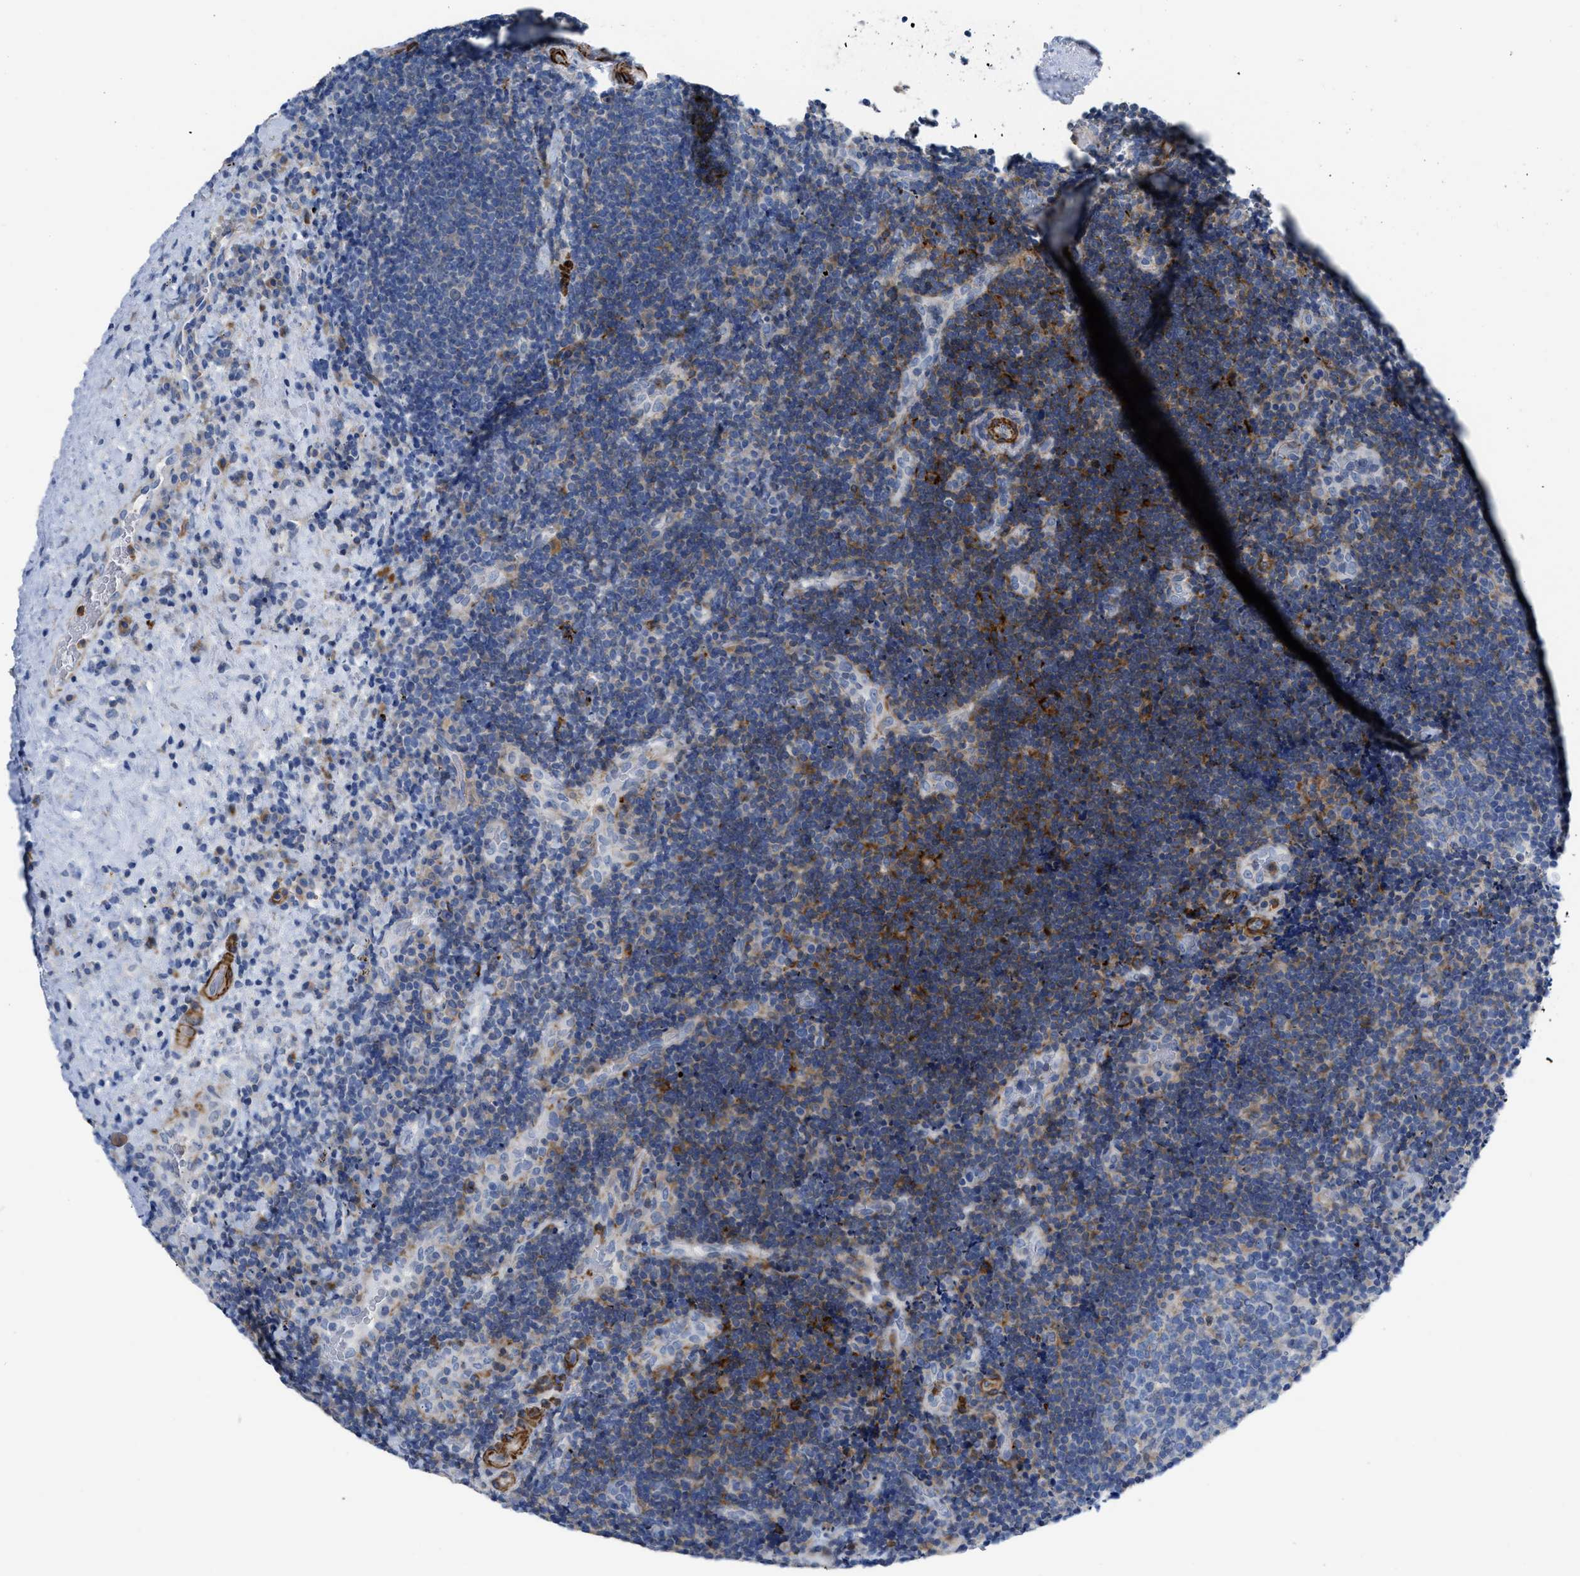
{"staining": {"intensity": "moderate", "quantity": "25%-75%", "location": "cytoplasmic/membranous"}, "tissue": "lymphoma", "cell_type": "Tumor cells", "image_type": "cancer", "snomed": [{"axis": "morphology", "description": "Malignant lymphoma, non-Hodgkin's type, High grade"}, {"axis": "topography", "description": "Tonsil"}], "caption": "An immunohistochemistry image of tumor tissue is shown. Protein staining in brown labels moderate cytoplasmic/membranous positivity in high-grade malignant lymphoma, non-Hodgkin's type within tumor cells.", "gene": "PRMT2", "patient": {"sex": "female", "age": 36}}